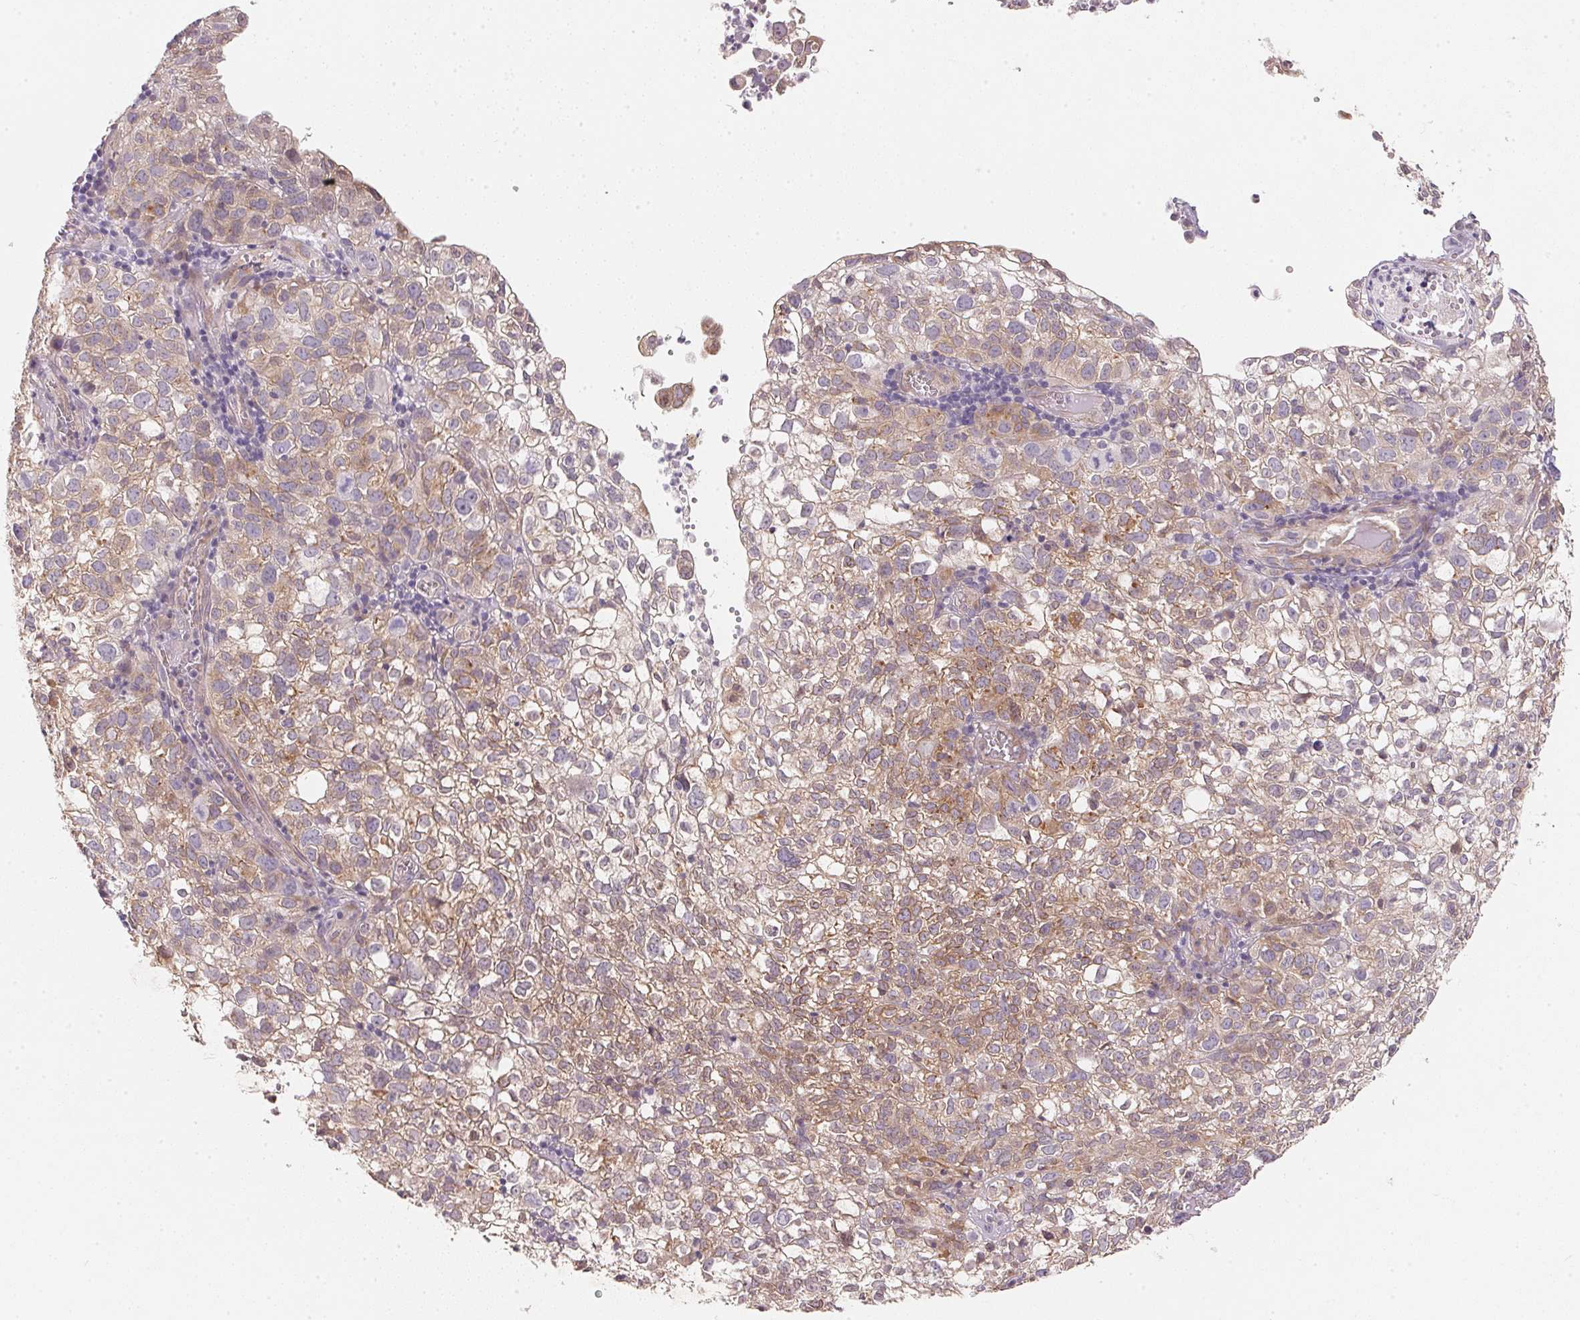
{"staining": {"intensity": "moderate", "quantity": ">75%", "location": "cytoplasmic/membranous"}, "tissue": "cervical cancer", "cell_type": "Tumor cells", "image_type": "cancer", "snomed": [{"axis": "morphology", "description": "Squamous cell carcinoma, NOS"}, {"axis": "topography", "description": "Cervix"}], "caption": "Immunohistochemical staining of human squamous cell carcinoma (cervical) reveals medium levels of moderate cytoplasmic/membranous expression in approximately >75% of tumor cells.", "gene": "EI24", "patient": {"sex": "female", "age": 55}}